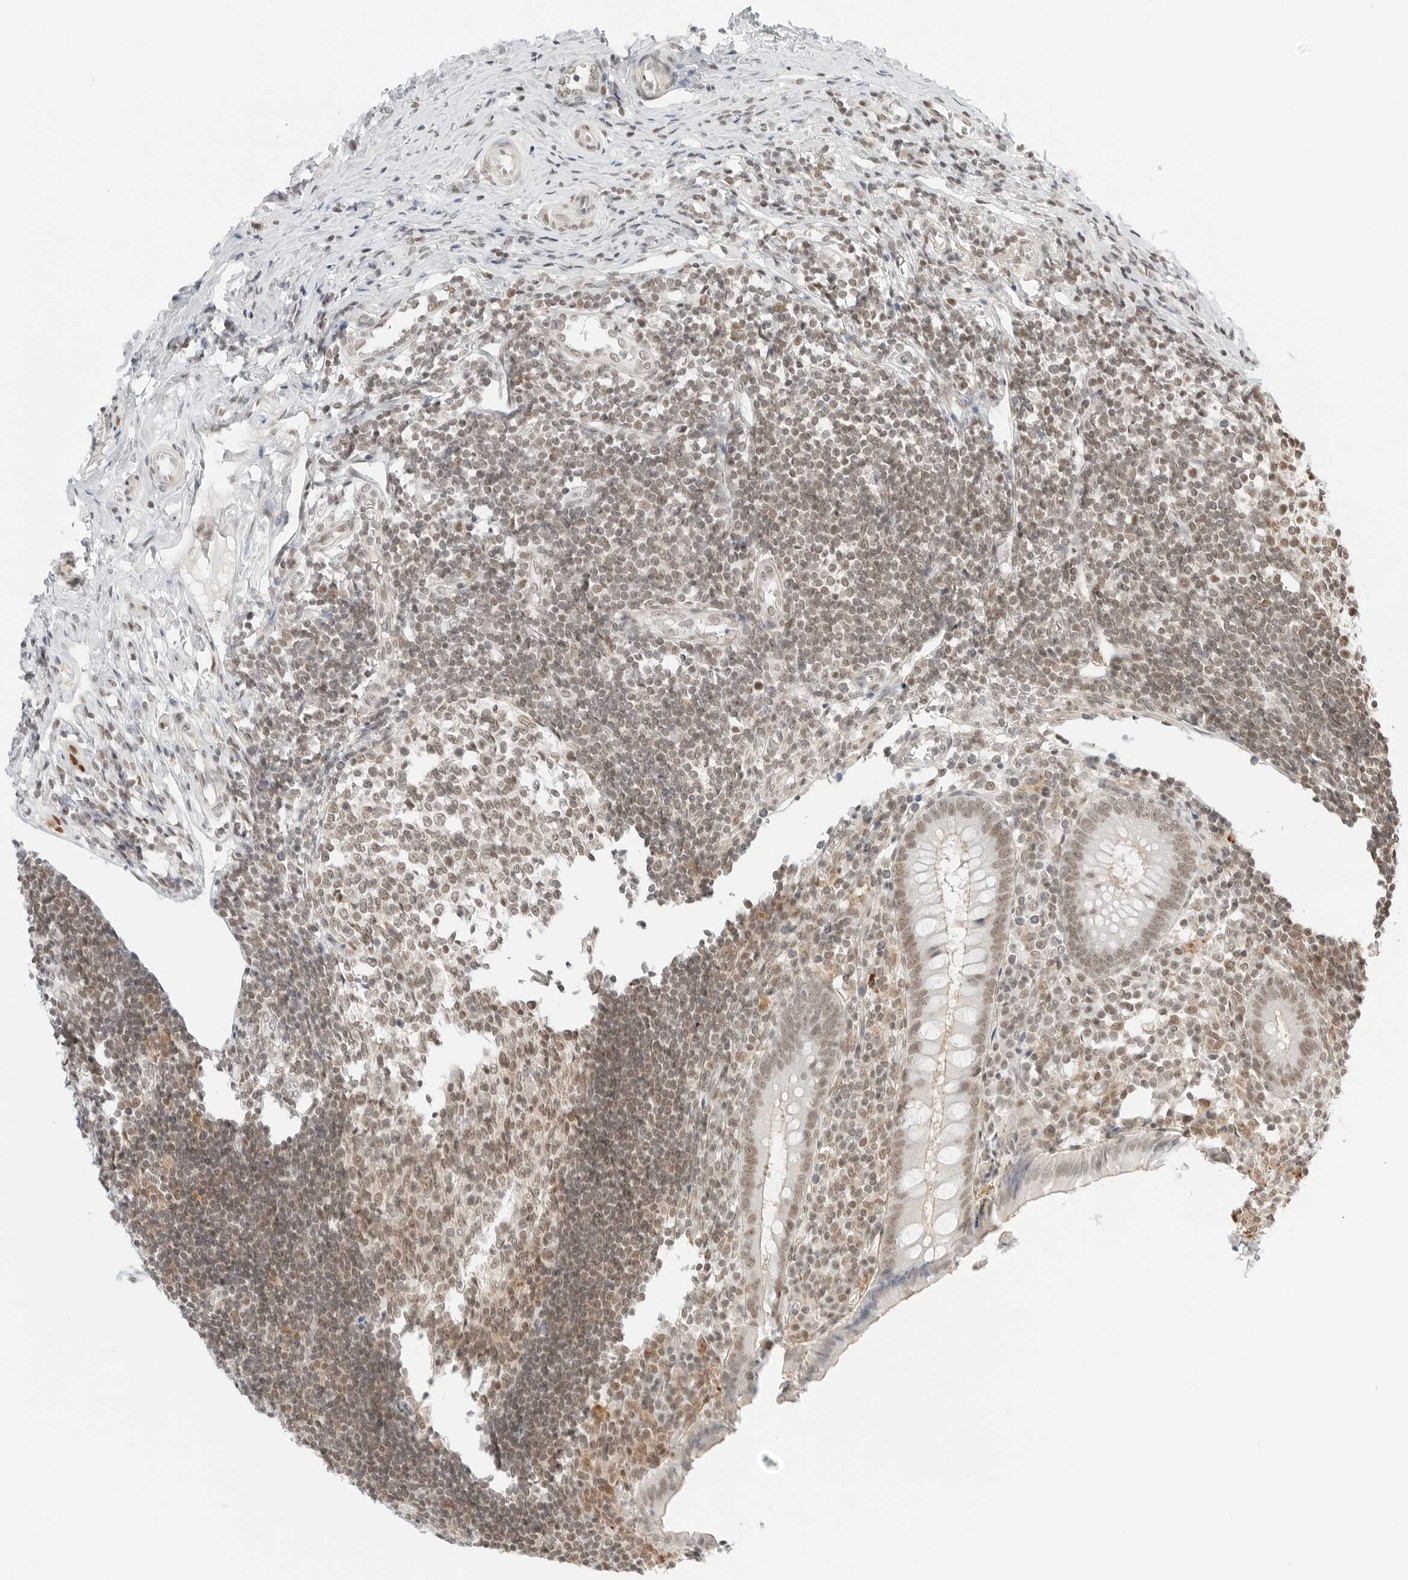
{"staining": {"intensity": "moderate", "quantity": ">75%", "location": "nuclear"}, "tissue": "appendix", "cell_type": "Glandular cells", "image_type": "normal", "snomed": [{"axis": "morphology", "description": "Normal tissue, NOS"}, {"axis": "topography", "description": "Appendix"}], "caption": "Appendix stained with DAB (3,3'-diaminobenzidine) immunohistochemistry (IHC) exhibits medium levels of moderate nuclear positivity in approximately >75% of glandular cells. The staining is performed using DAB brown chromogen to label protein expression. The nuclei are counter-stained blue using hematoxylin.", "gene": "CRTC2", "patient": {"sex": "female", "age": 17}}